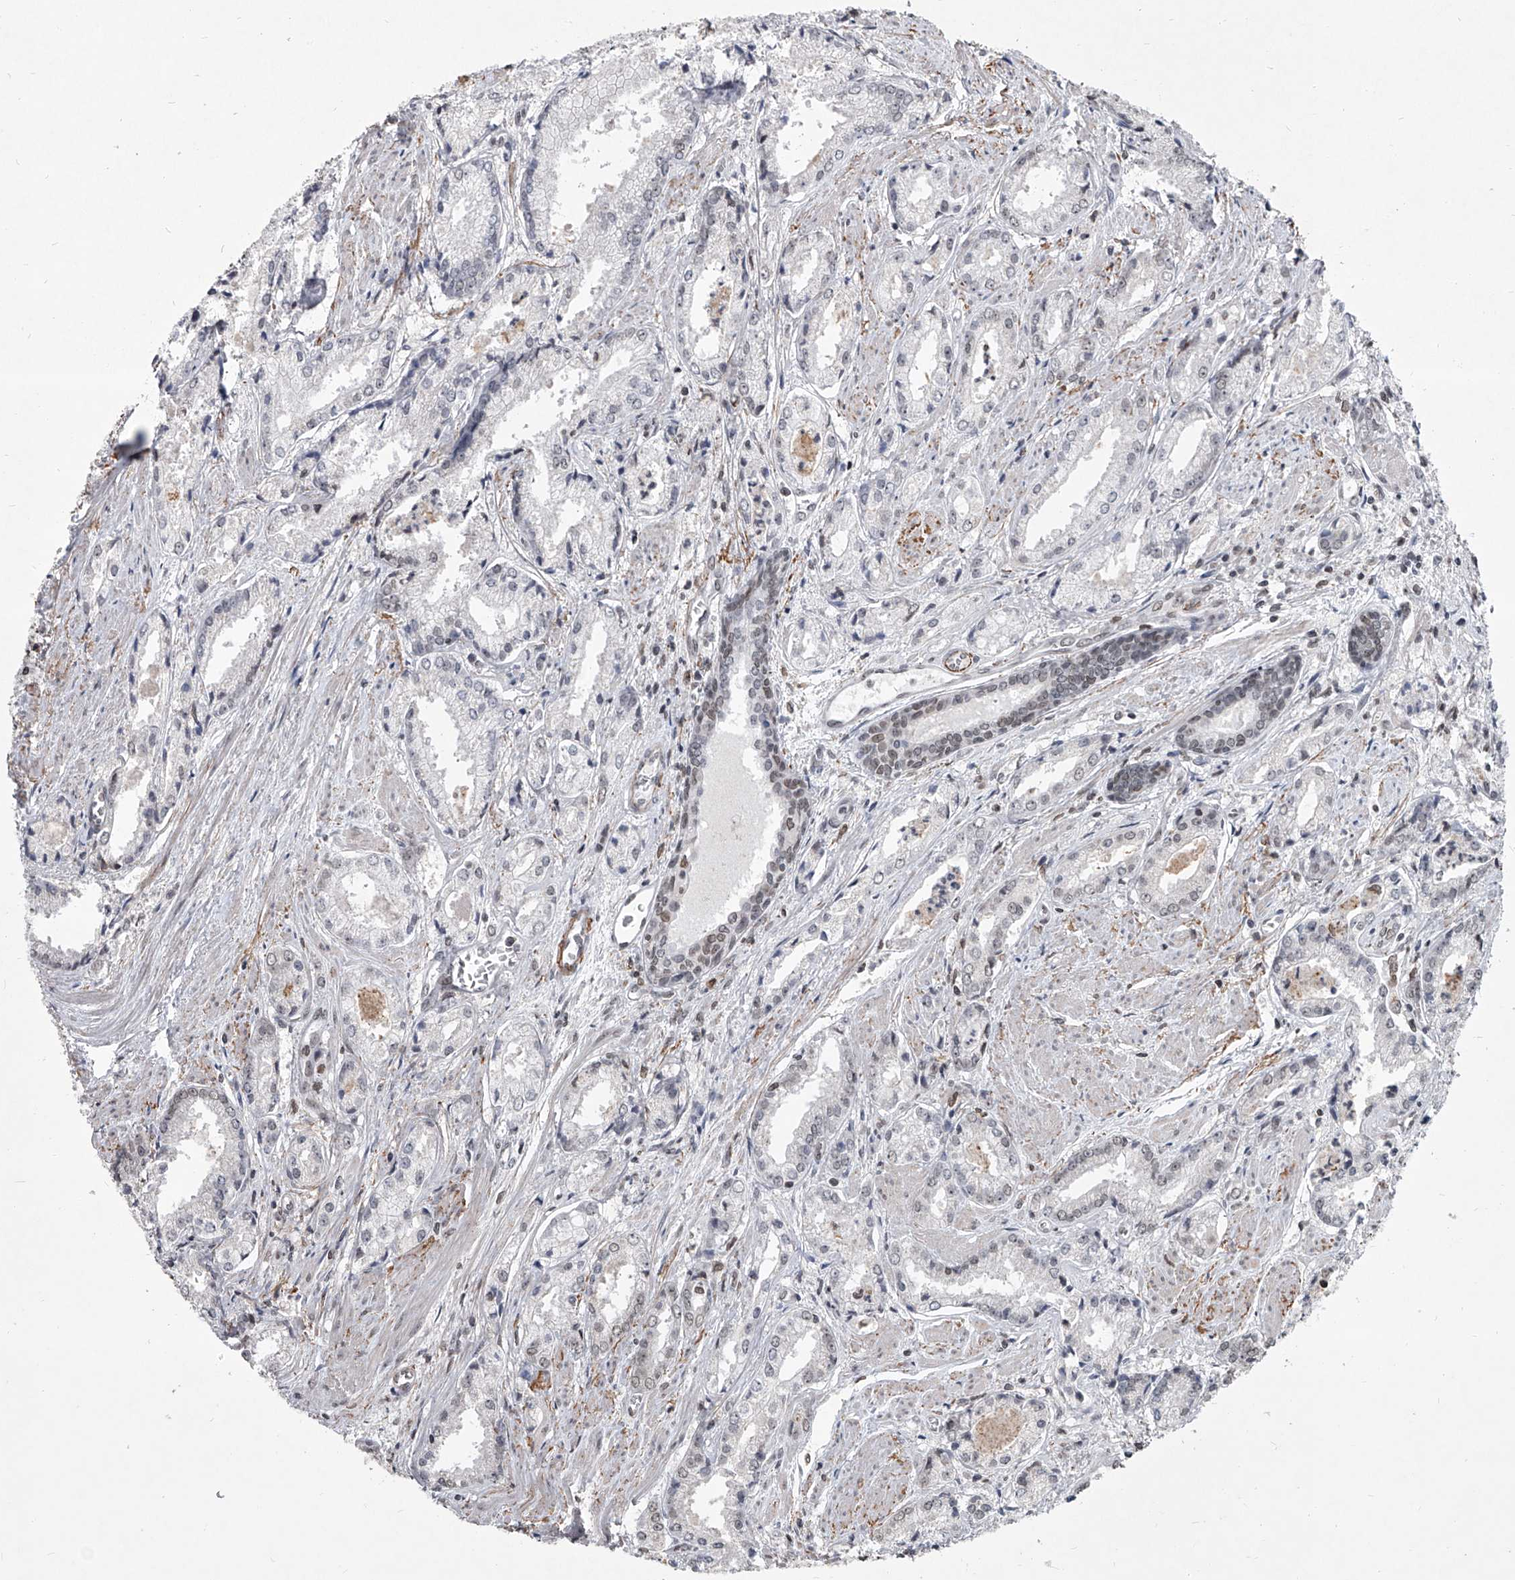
{"staining": {"intensity": "negative", "quantity": "none", "location": "none"}, "tissue": "prostate cancer", "cell_type": "Tumor cells", "image_type": "cancer", "snomed": [{"axis": "morphology", "description": "Adenocarcinoma, Low grade"}, {"axis": "topography", "description": "Prostate"}], "caption": "DAB (3,3'-diaminobenzidine) immunohistochemical staining of adenocarcinoma (low-grade) (prostate) demonstrates no significant positivity in tumor cells. The staining was performed using DAB (3,3'-diaminobenzidine) to visualize the protein expression in brown, while the nuclei were stained in blue with hematoxylin (Magnification: 20x).", "gene": "PPIL4", "patient": {"sex": "male", "age": 54}}